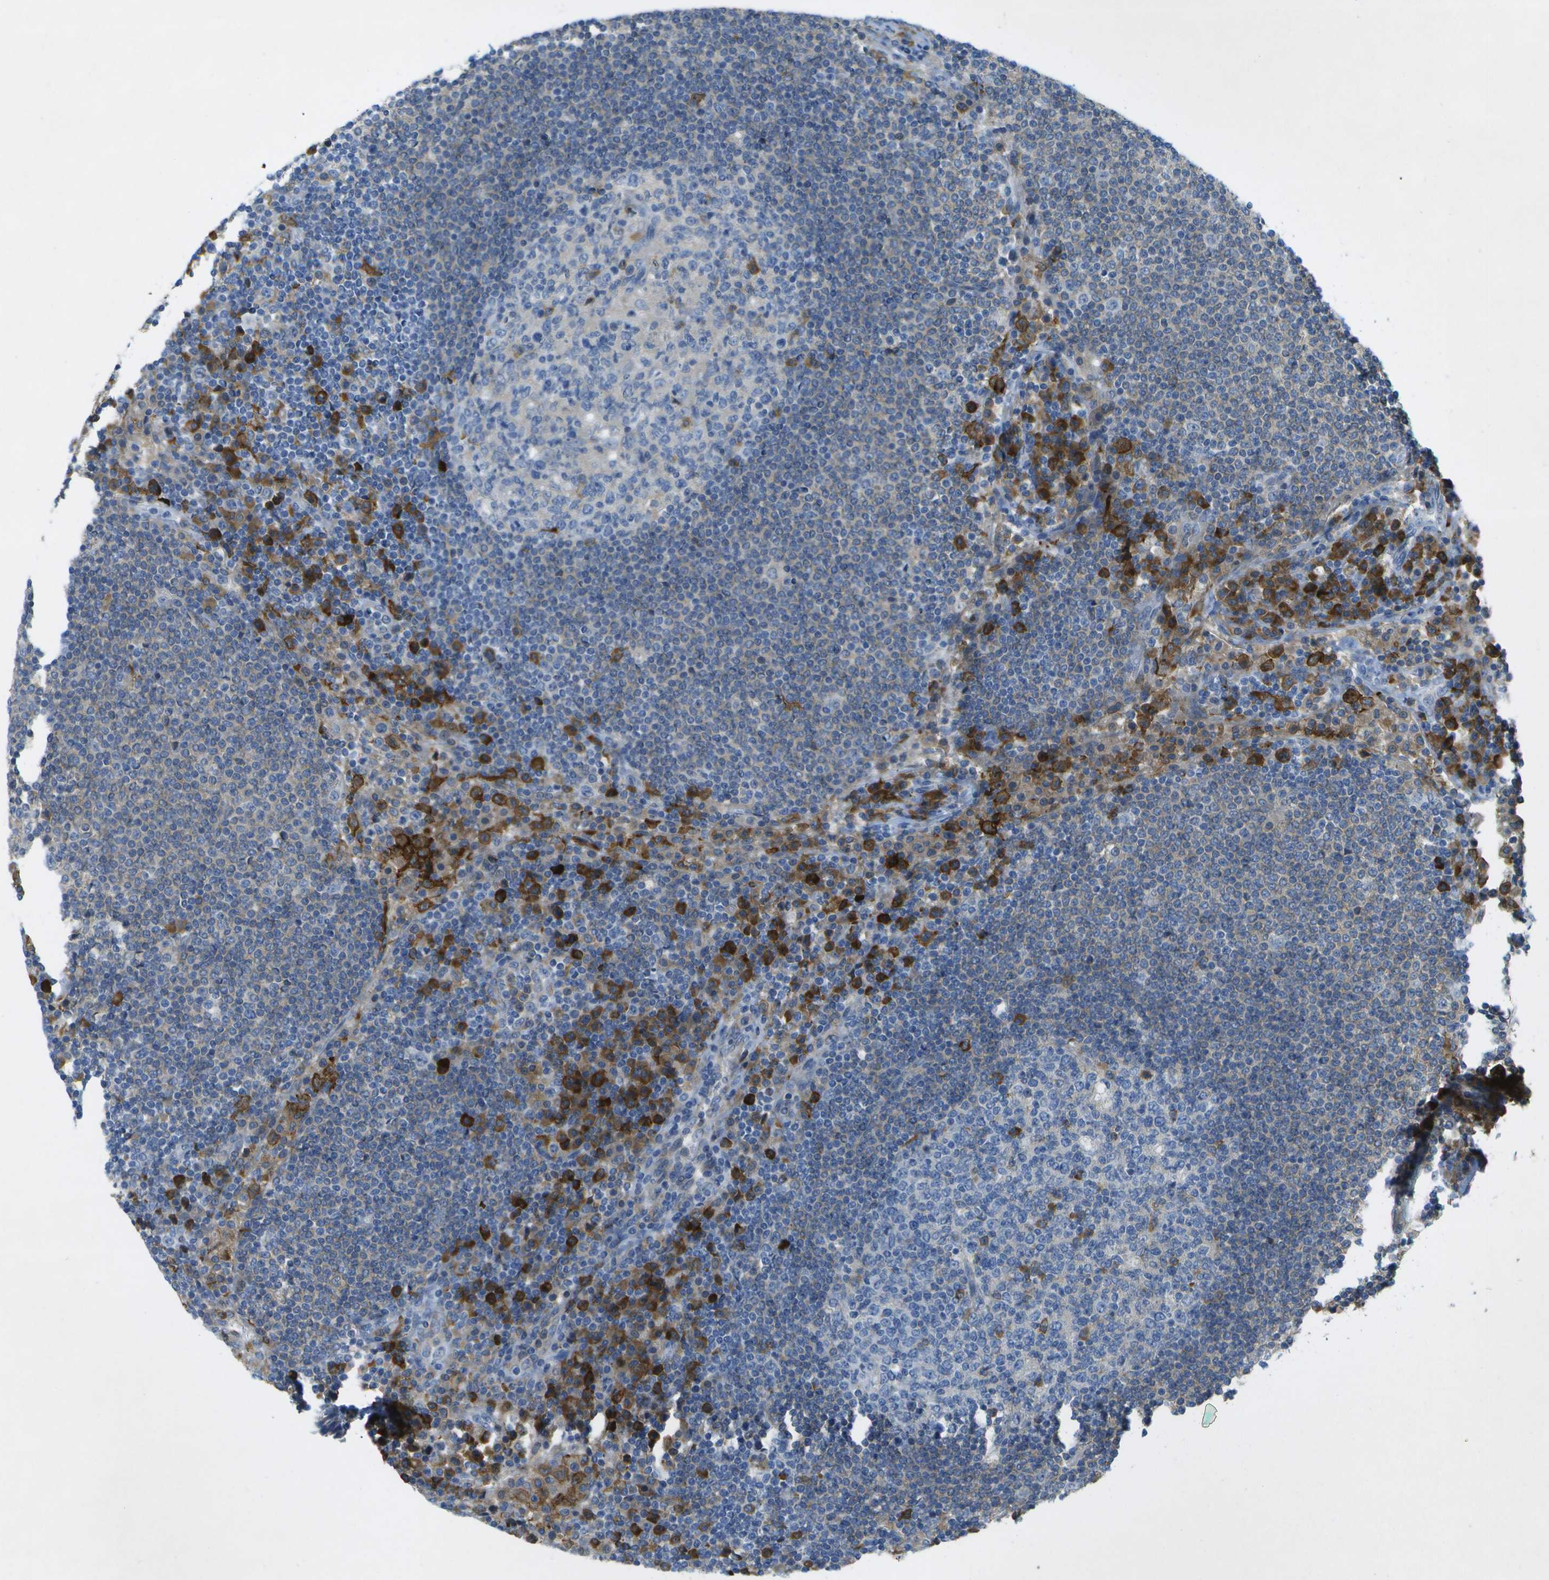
{"staining": {"intensity": "weak", "quantity": "<25%", "location": "cytoplasmic/membranous"}, "tissue": "lymph node", "cell_type": "Germinal center cells", "image_type": "normal", "snomed": [{"axis": "morphology", "description": "Normal tissue, NOS"}, {"axis": "topography", "description": "Lymph node"}], "caption": "This is a histopathology image of immunohistochemistry staining of normal lymph node, which shows no positivity in germinal center cells.", "gene": "WNK2", "patient": {"sex": "female", "age": 53}}